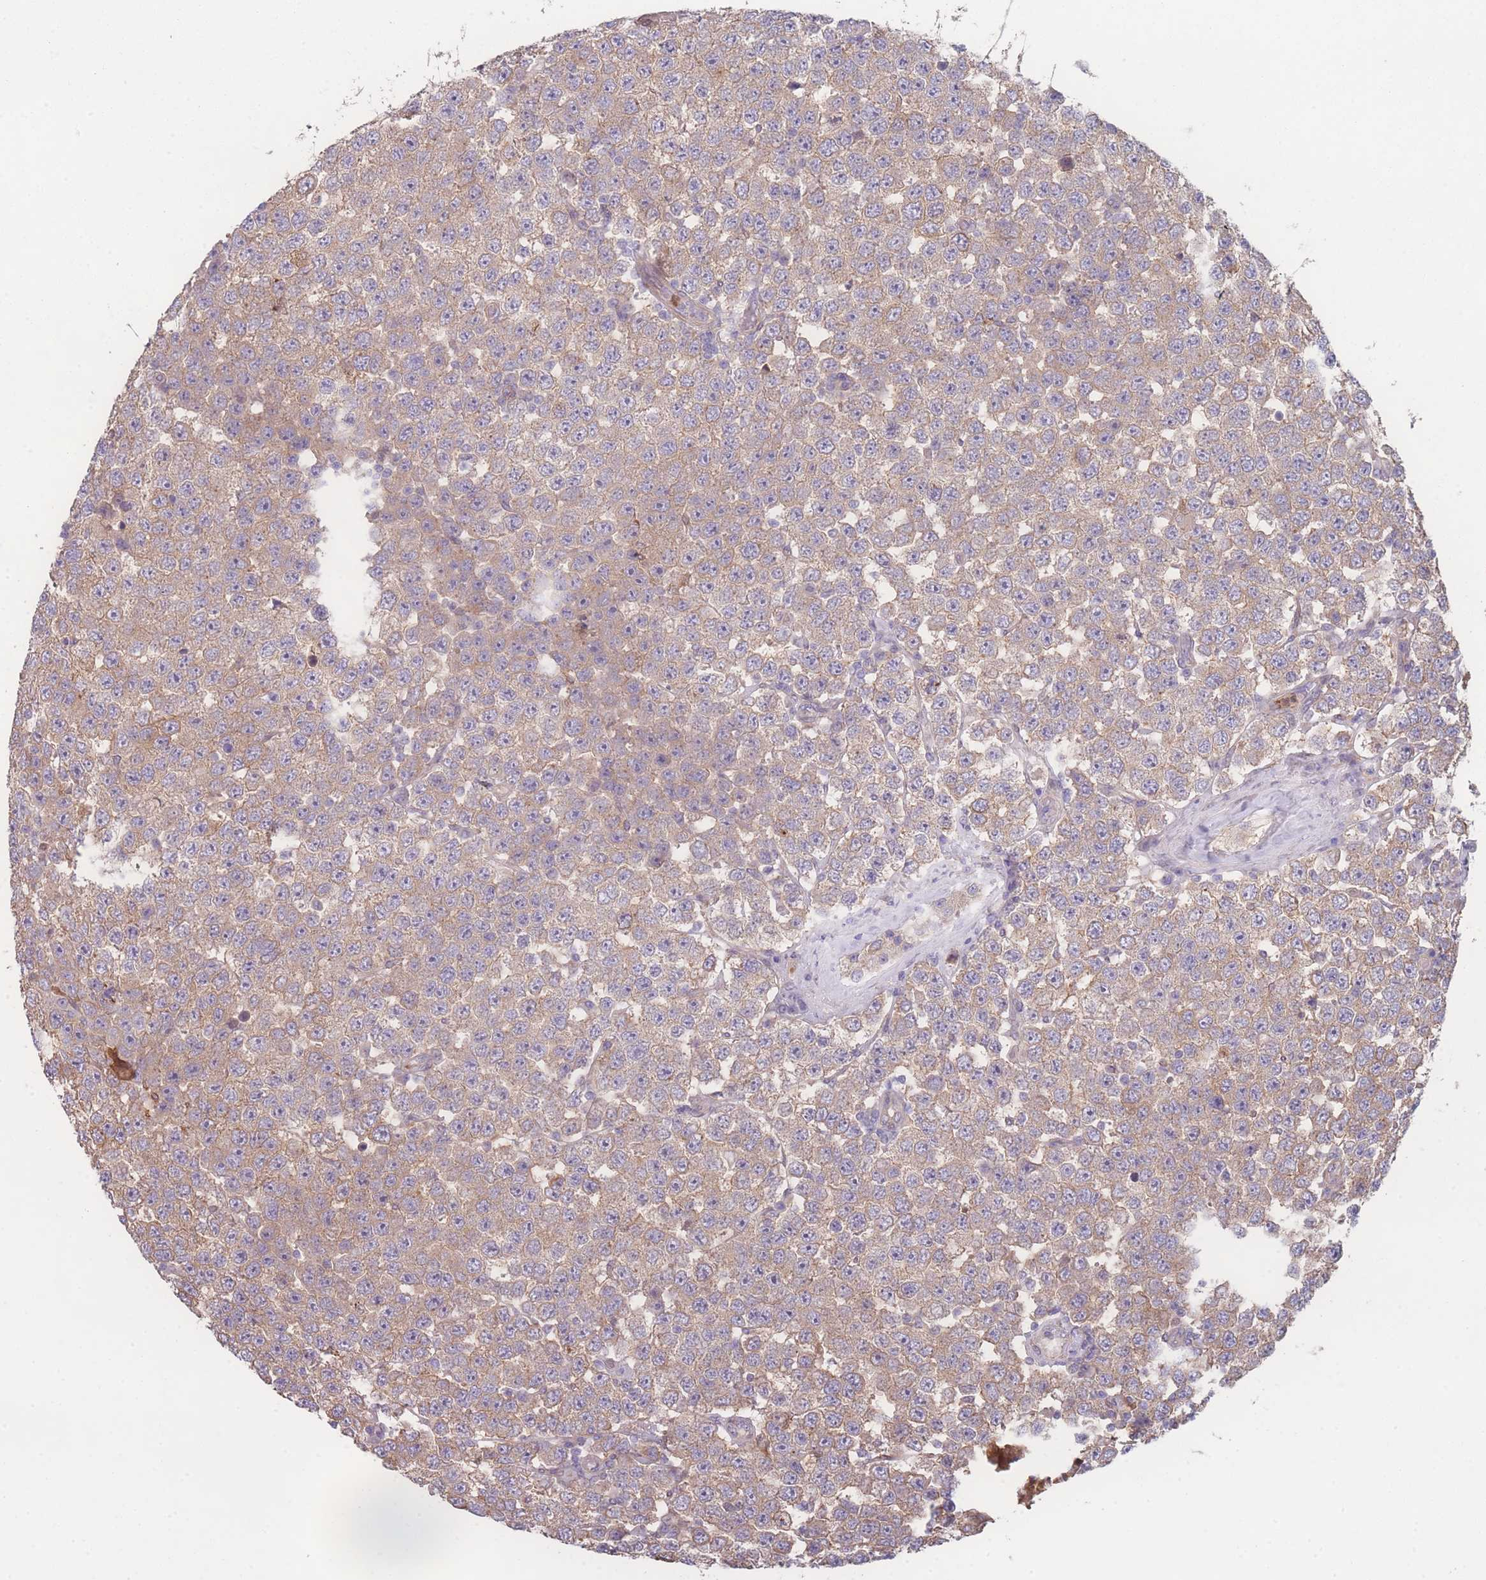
{"staining": {"intensity": "moderate", "quantity": "25%-75%", "location": "cytoplasmic/membranous"}, "tissue": "testis cancer", "cell_type": "Tumor cells", "image_type": "cancer", "snomed": [{"axis": "morphology", "description": "Seminoma, NOS"}, {"axis": "topography", "description": "Testis"}], "caption": "Protein staining by immunohistochemistry demonstrates moderate cytoplasmic/membranous positivity in about 25%-75% of tumor cells in seminoma (testis).", "gene": "STEAP3", "patient": {"sex": "male", "age": 28}}